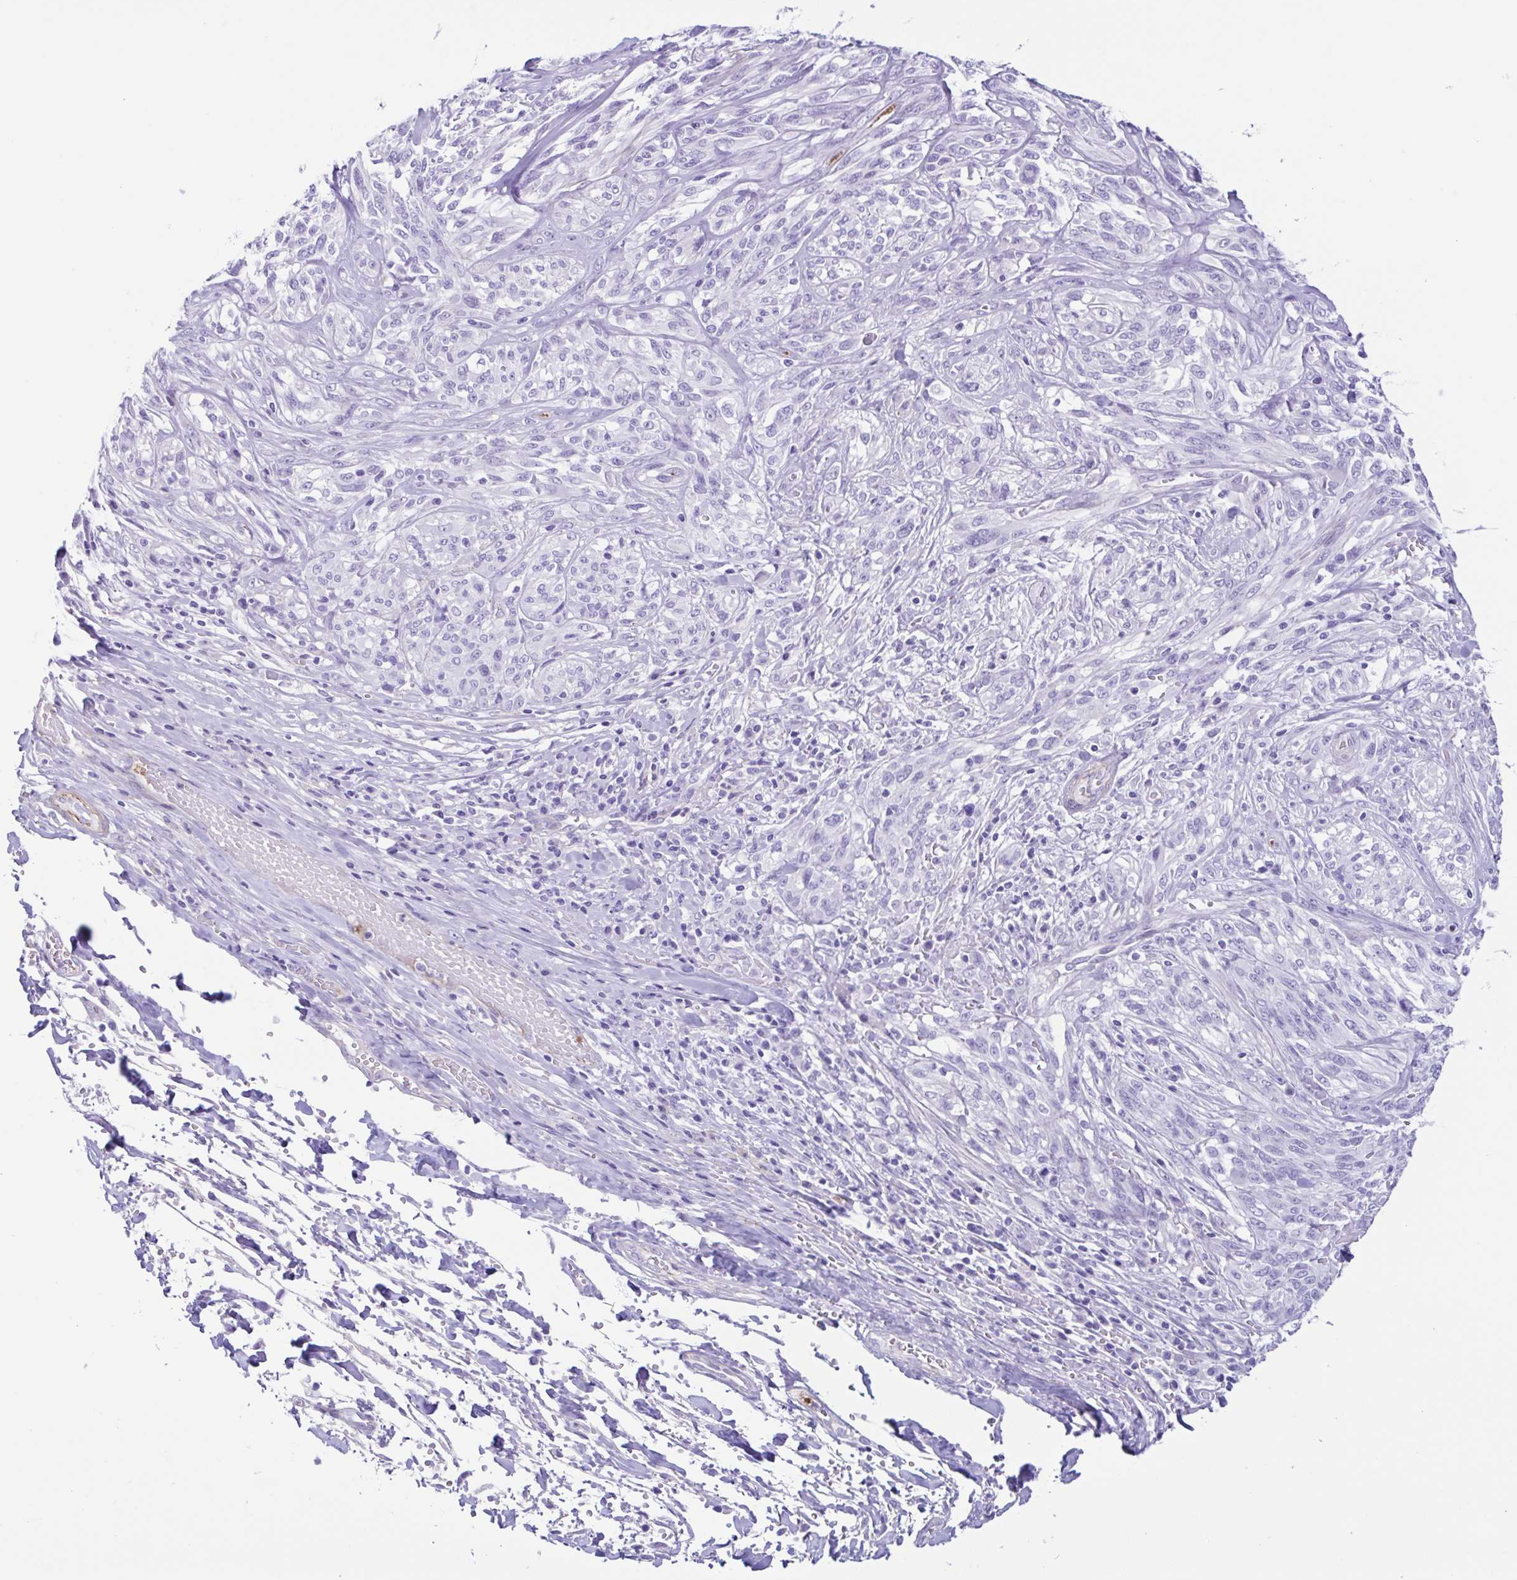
{"staining": {"intensity": "negative", "quantity": "none", "location": "none"}, "tissue": "melanoma", "cell_type": "Tumor cells", "image_type": "cancer", "snomed": [{"axis": "morphology", "description": "Malignant melanoma, NOS"}, {"axis": "topography", "description": "Skin"}], "caption": "Immunohistochemistry (IHC) of melanoma exhibits no staining in tumor cells. The staining was performed using DAB to visualize the protein expression in brown, while the nuclei were stained in blue with hematoxylin (Magnification: 20x).", "gene": "CYP11B1", "patient": {"sex": "female", "age": 91}}